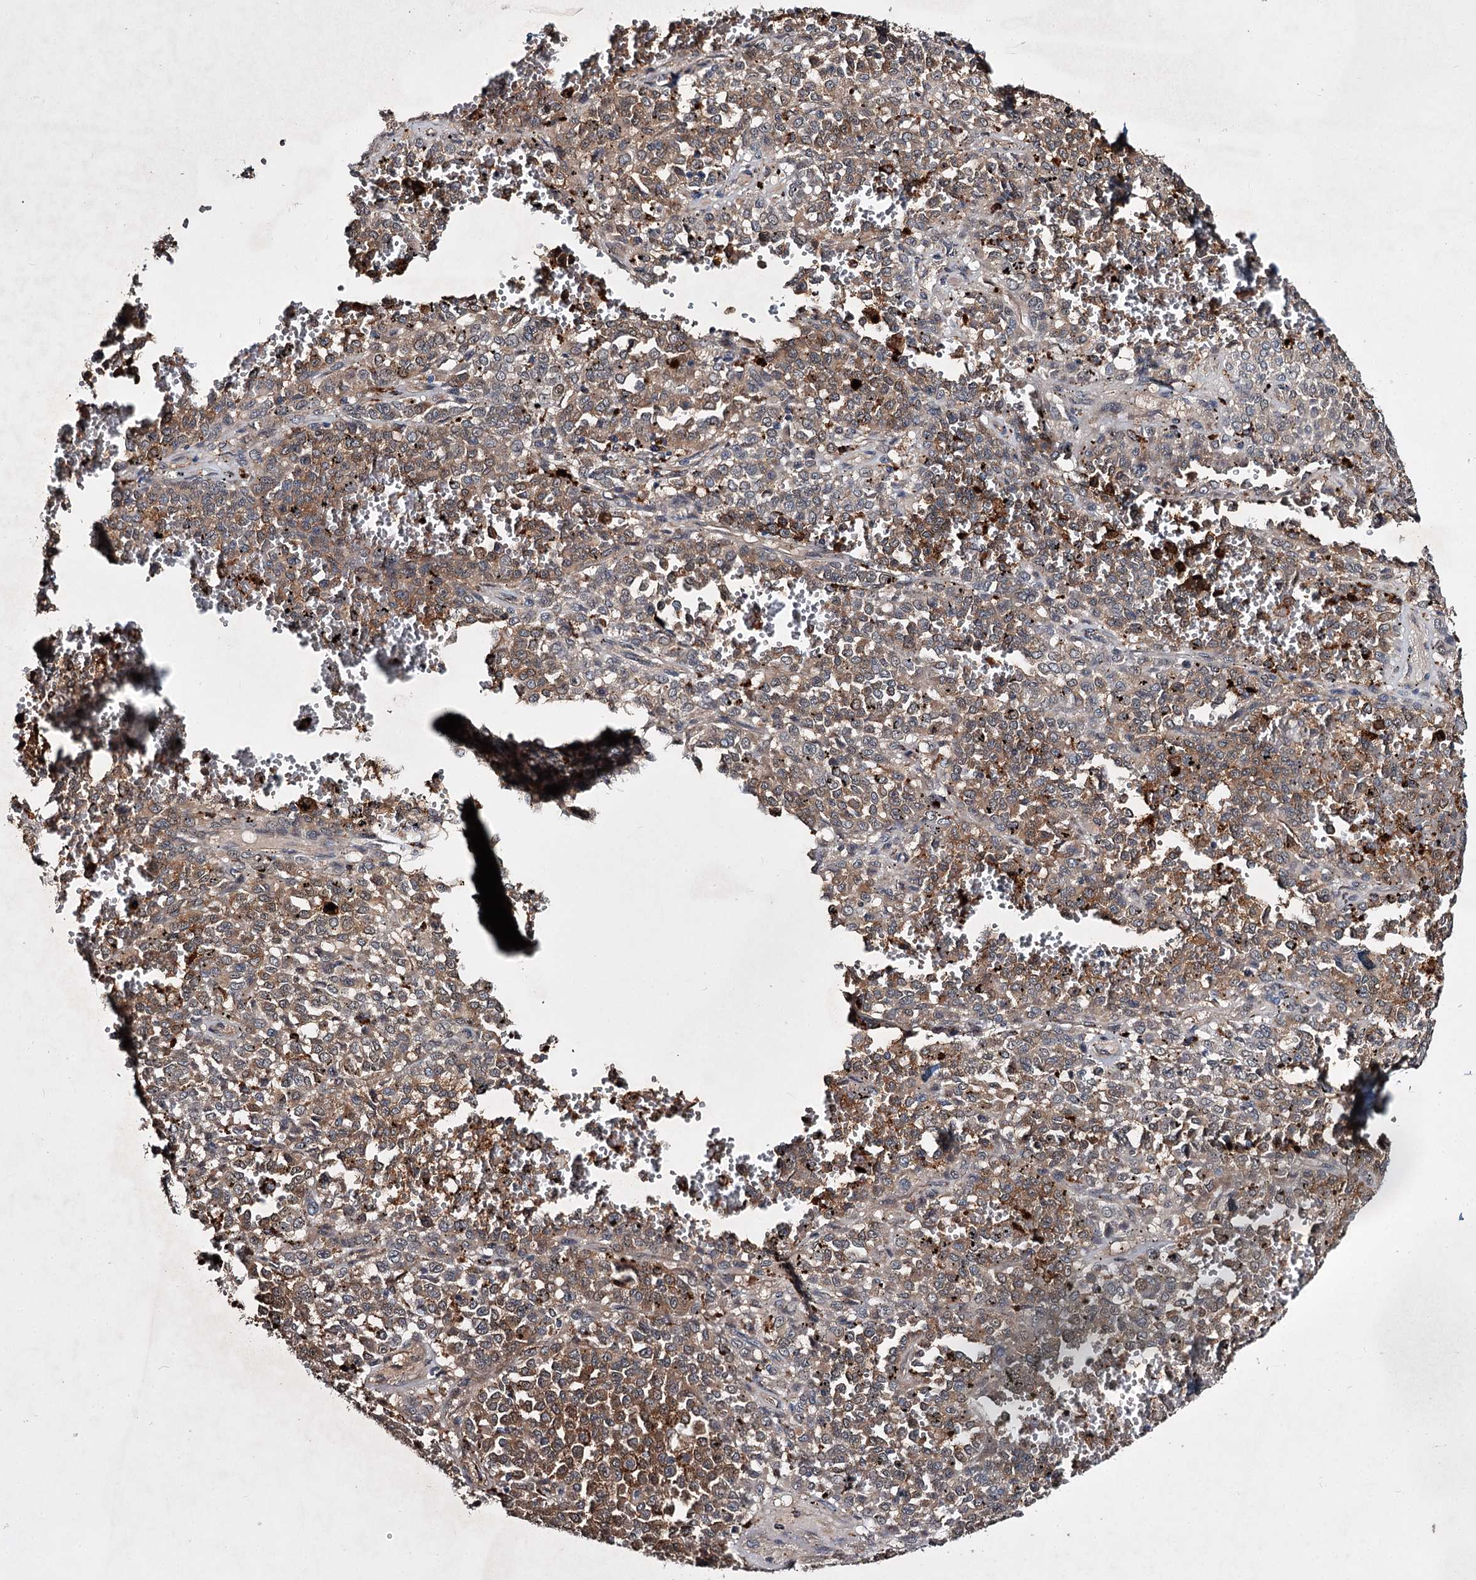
{"staining": {"intensity": "moderate", "quantity": ">75%", "location": "cytoplasmic/membranous"}, "tissue": "melanoma", "cell_type": "Tumor cells", "image_type": "cancer", "snomed": [{"axis": "morphology", "description": "Malignant melanoma, Metastatic site"}, {"axis": "topography", "description": "Pancreas"}], "caption": "Melanoma was stained to show a protein in brown. There is medium levels of moderate cytoplasmic/membranous expression in approximately >75% of tumor cells.", "gene": "MINDY3", "patient": {"sex": "female", "age": 30}}